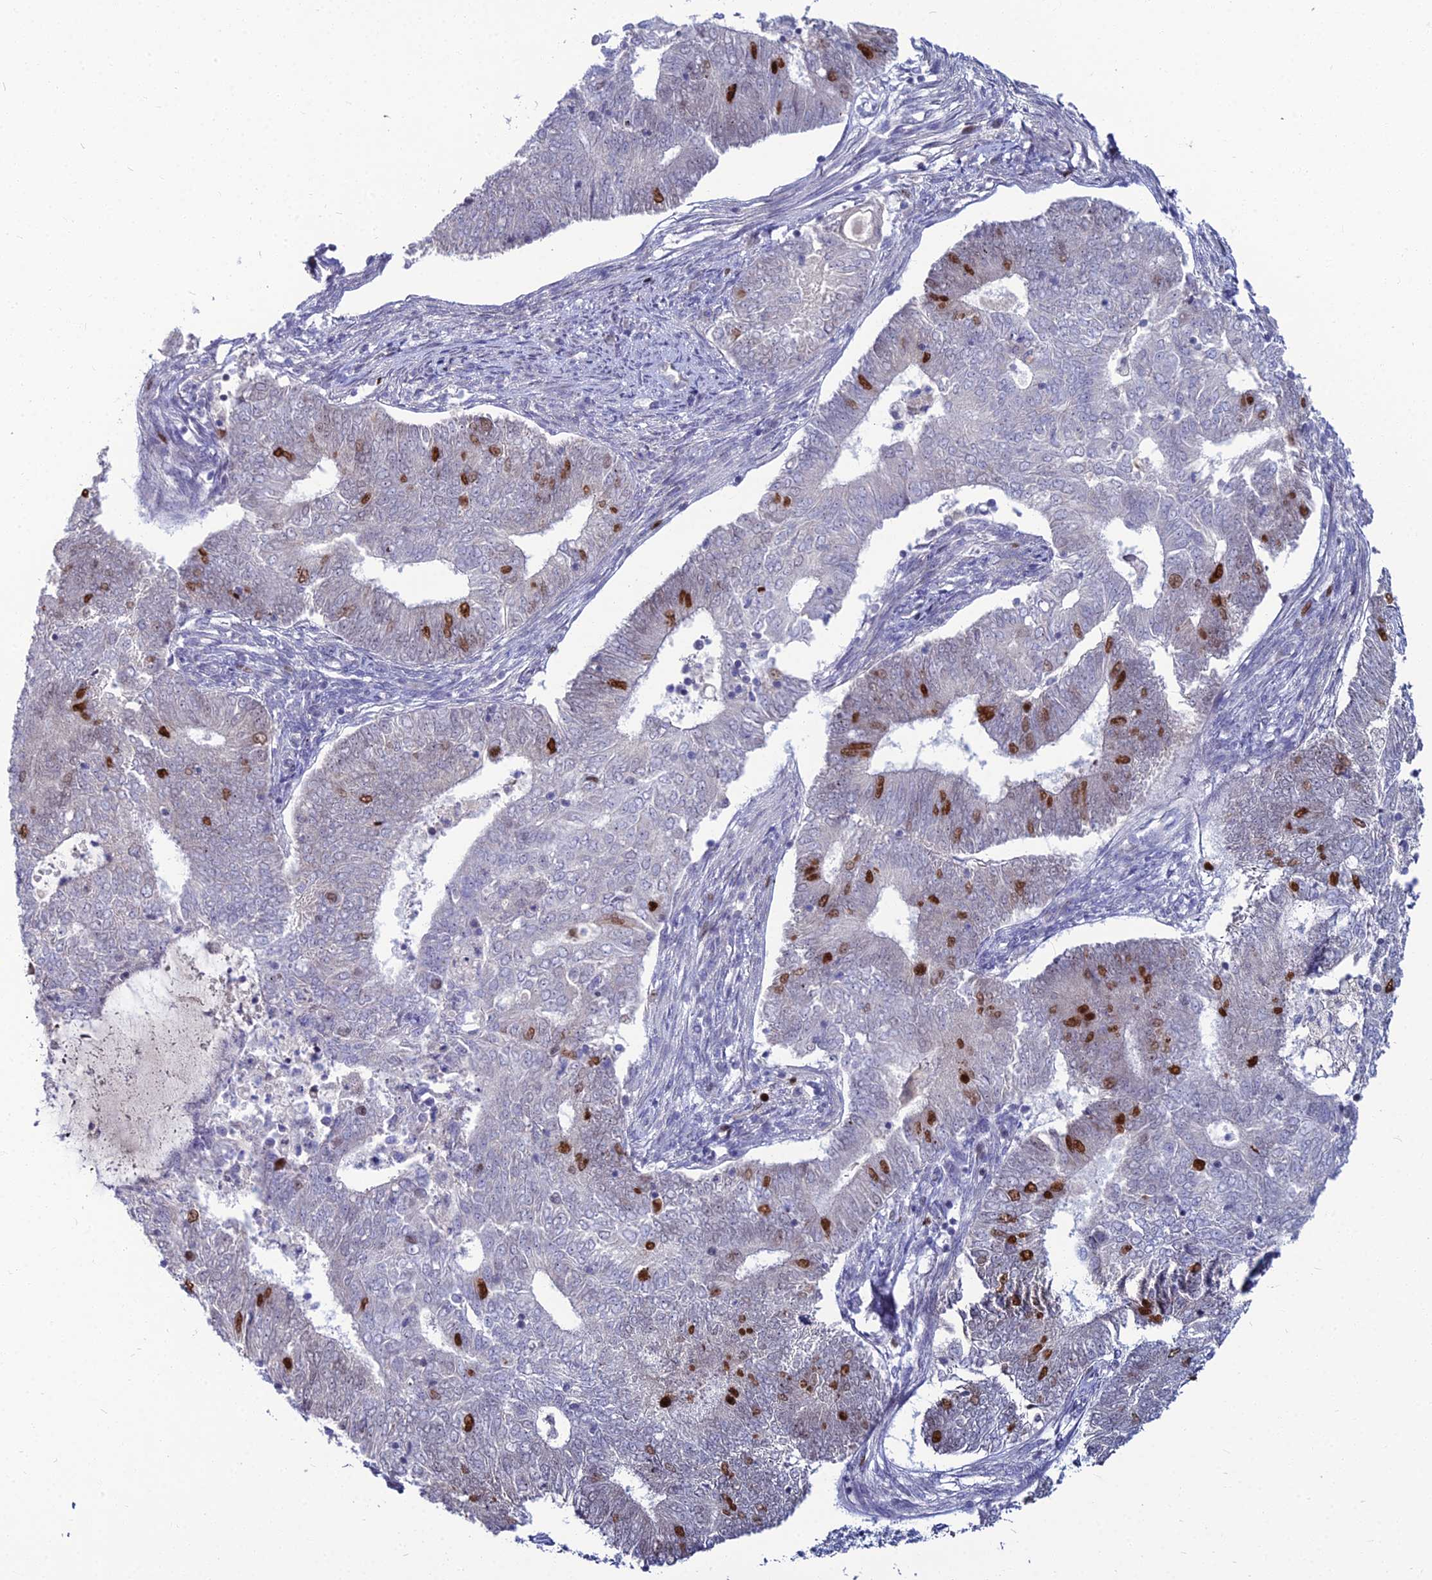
{"staining": {"intensity": "strong", "quantity": "<25%", "location": "nuclear"}, "tissue": "endometrial cancer", "cell_type": "Tumor cells", "image_type": "cancer", "snomed": [{"axis": "morphology", "description": "Adenocarcinoma, NOS"}, {"axis": "topography", "description": "Endometrium"}], "caption": "Protein staining of adenocarcinoma (endometrial) tissue exhibits strong nuclear expression in approximately <25% of tumor cells.", "gene": "TAF9B", "patient": {"sex": "female", "age": 62}}